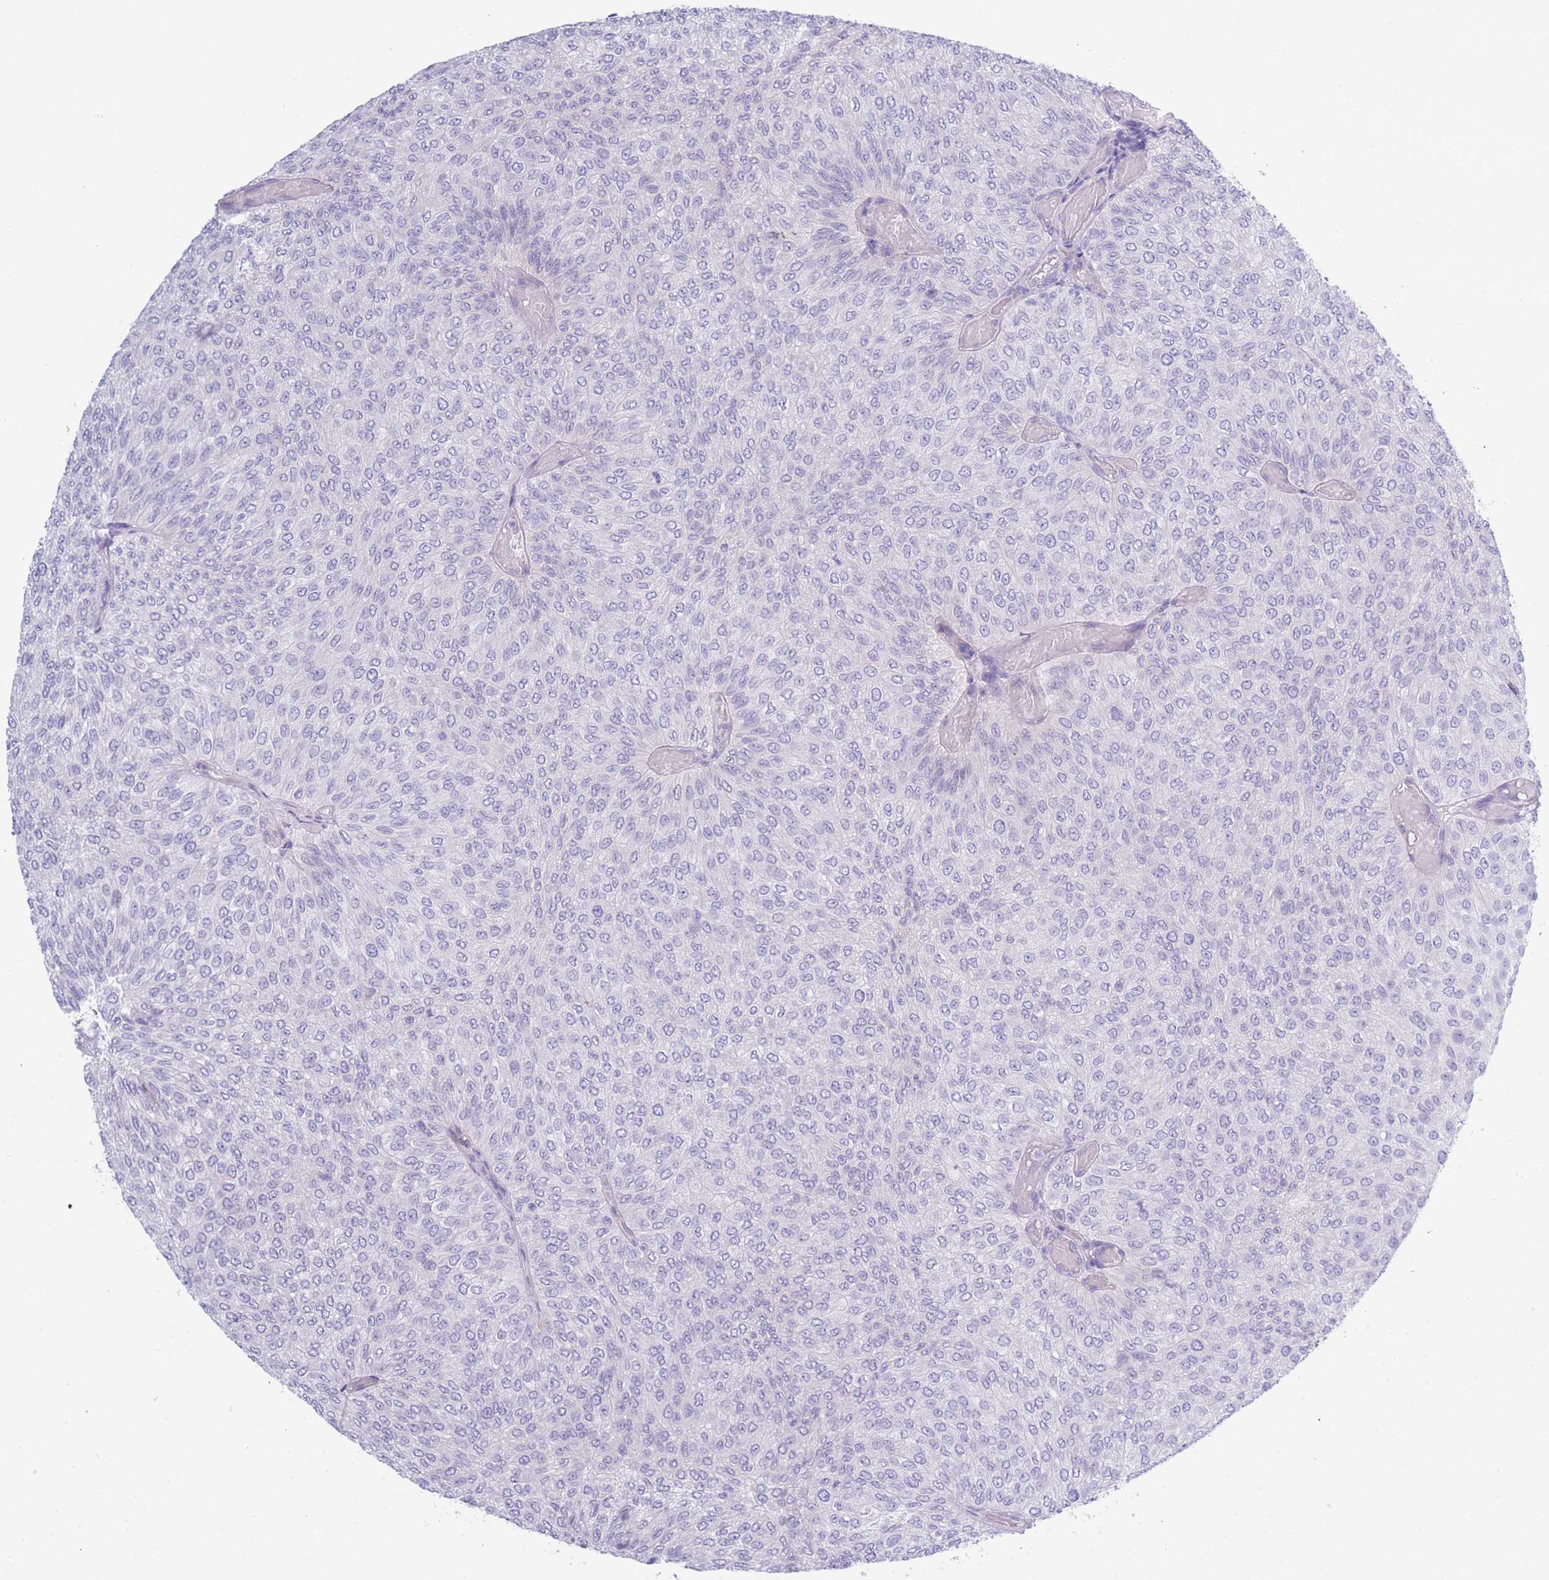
{"staining": {"intensity": "negative", "quantity": "none", "location": "none"}, "tissue": "urothelial cancer", "cell_type": "Tumor cells", "image_type": "cancer", "snomed": [{"axis": "morphology", "description": "Urothelial carcinoma, Low grade"}, {"axis": "topography", "description": "Urinary bladder"}], "caption": "There is no significant staining in tumor cells of urothelial cancer.", "gene": "XKR8", "patient": {"sex": "male", "age": 78}}